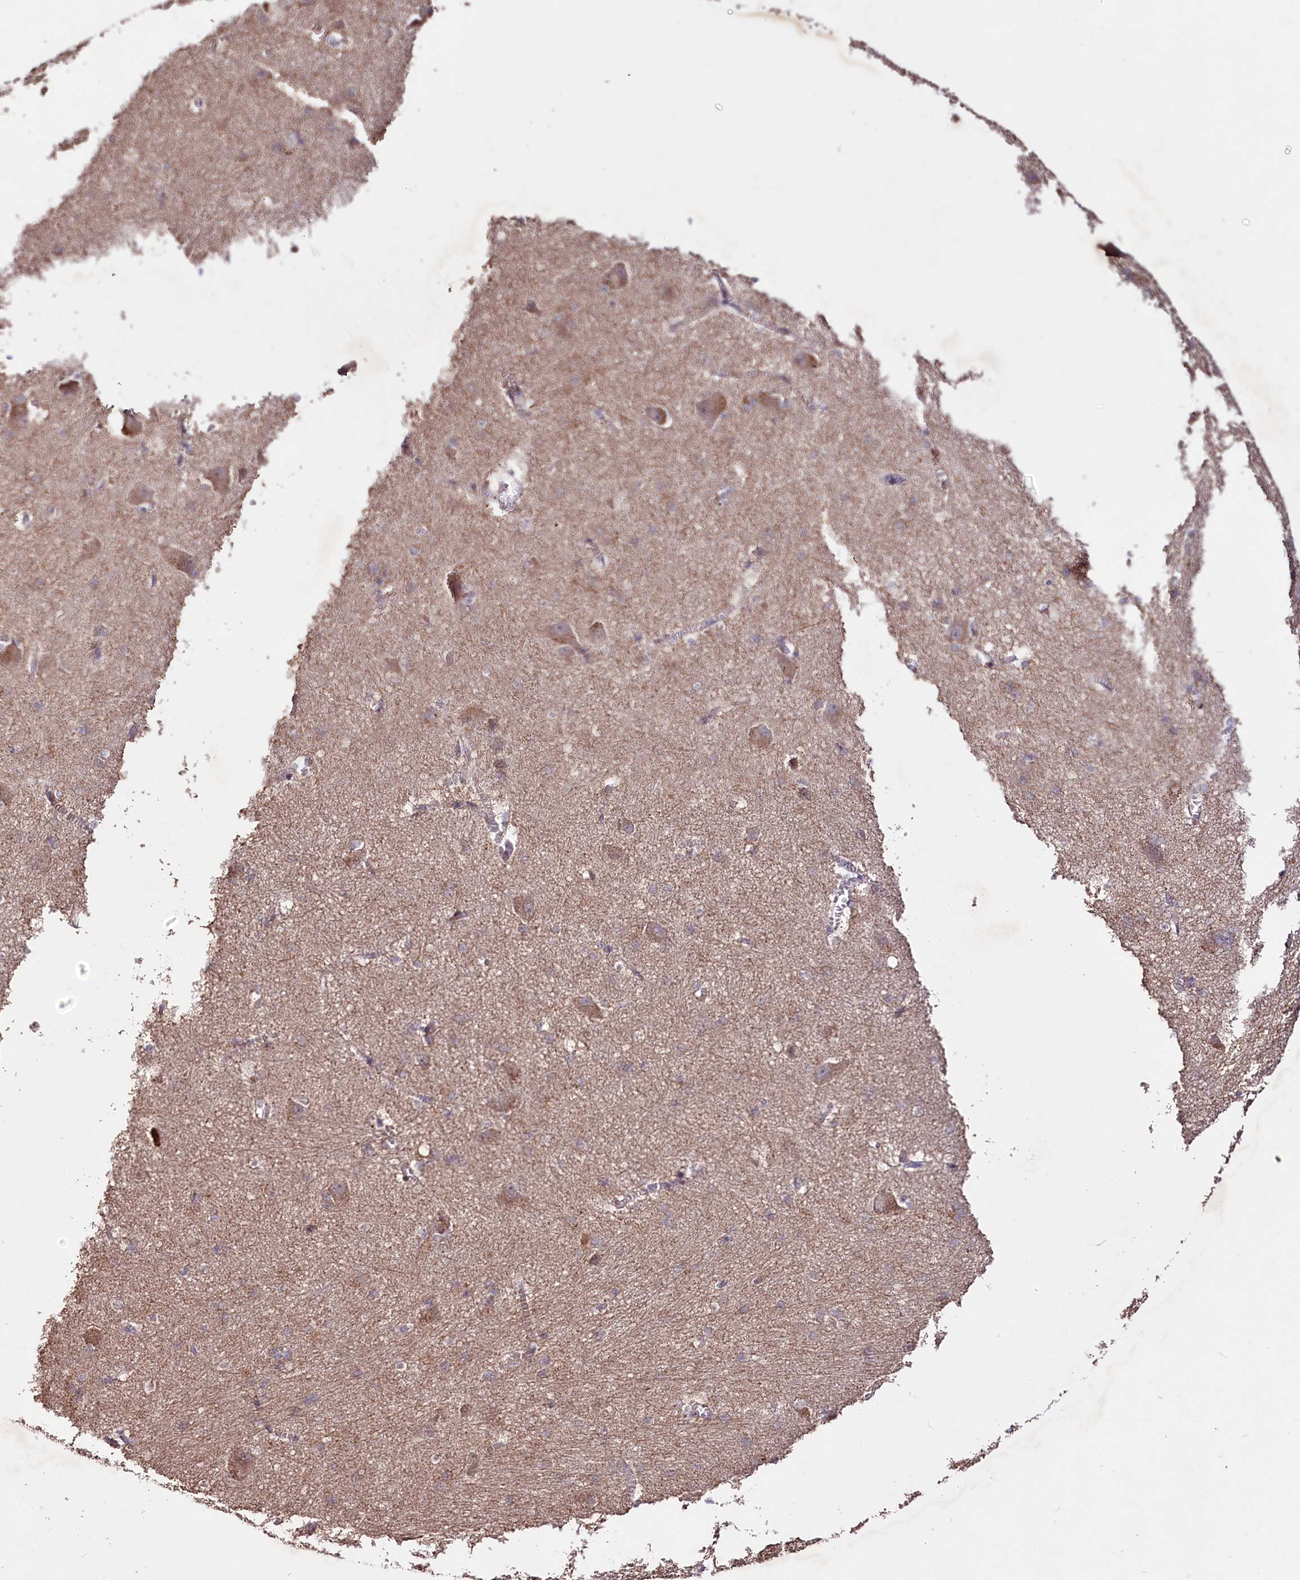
{"staining": {"intensity": "weak", "quantity": "<25%", "location": "cytoplasmic/membranous"}, "tissue": "caudate", "cell_type": "Glial cells", "image_type": "normal", "snomed": [{"axis": "morphology", "description": "Normal tissue, NOS"}, {"axis": "topography", "description": "Lateral ventricle wall"}], "caption": "This is an immunohistochemistry (IHC) image of unremarkable caudate. There is no staining in glial cells.", "gene": "TNPO3", "patient": {"sex": "male", "age": 37}}